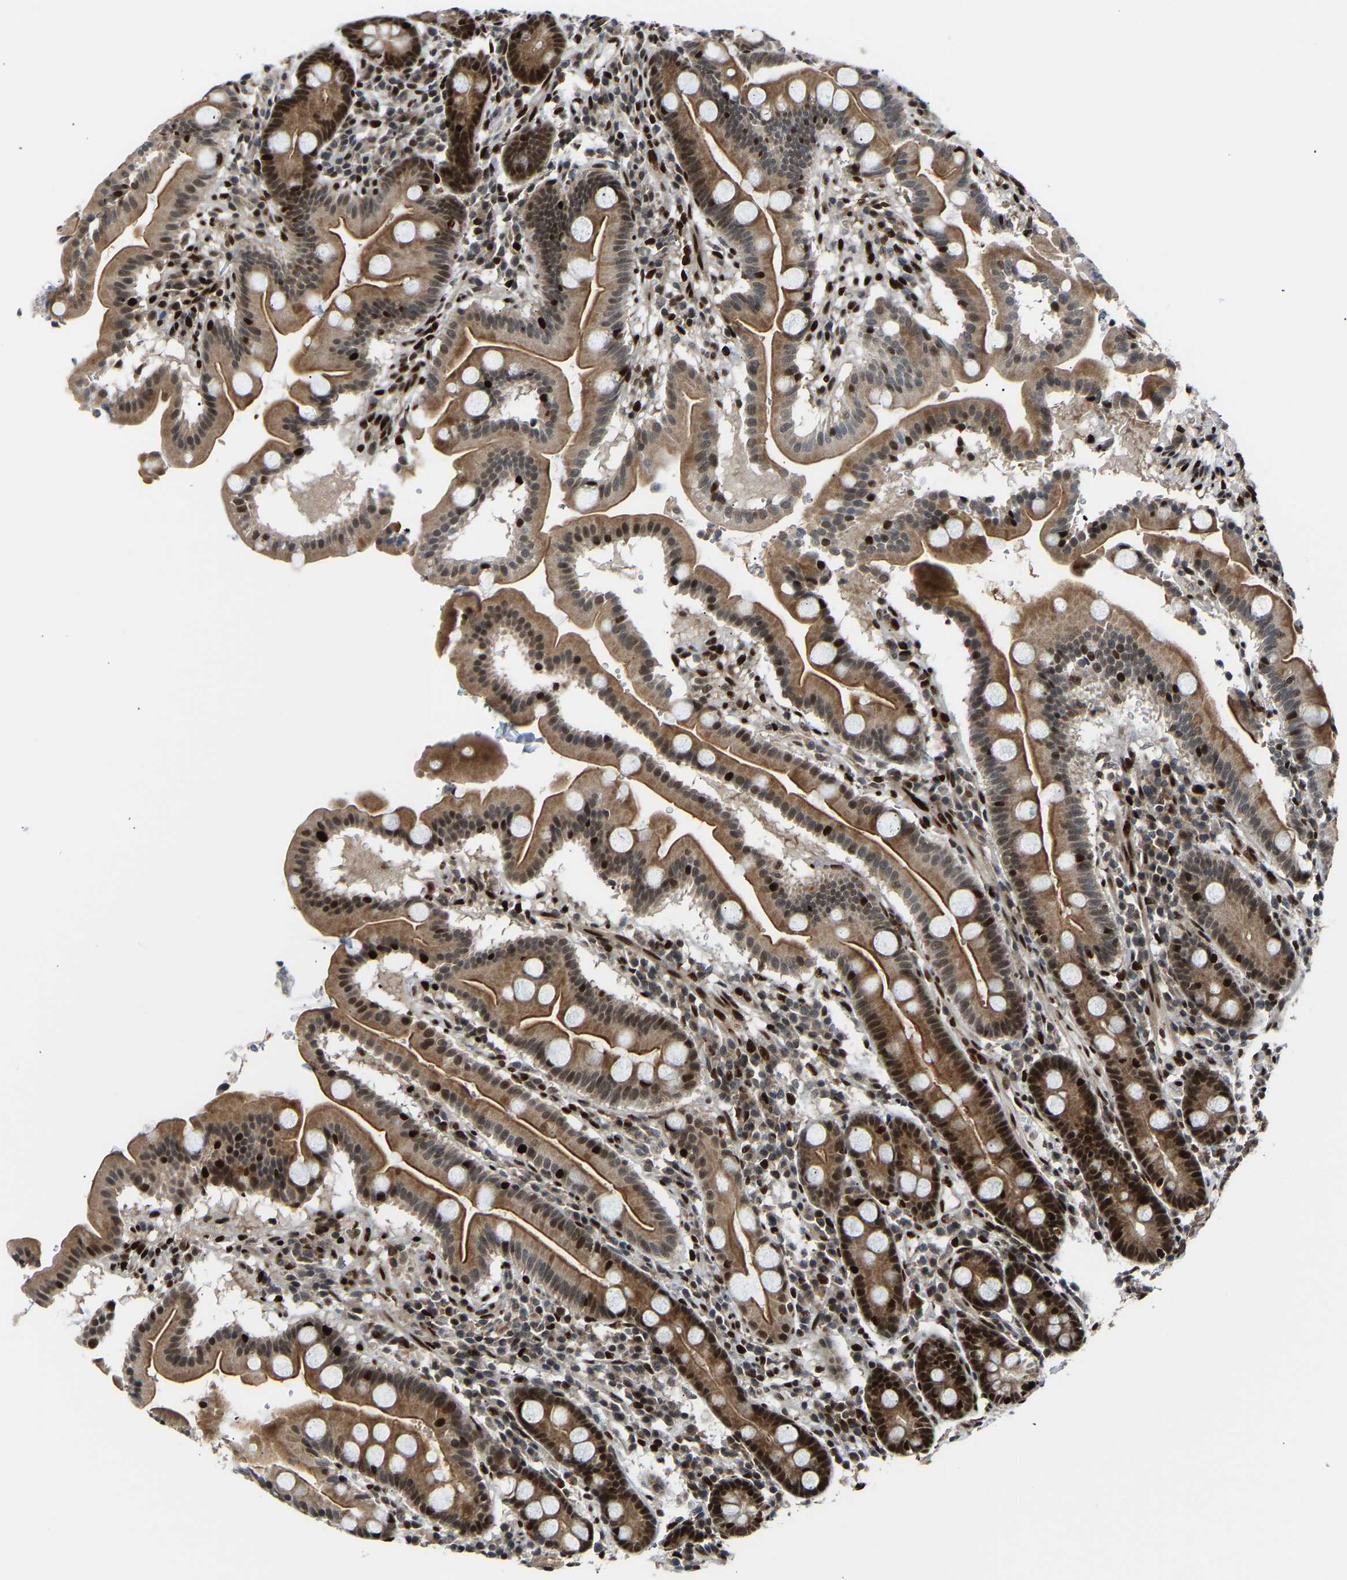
{"staining": {"intensity": "strong", "quantity": ">75%", "location": "cytoplasmic/membranous,nuclear"}, "tissue": "duodenum", "cell_type": "Glandular cells", "image_type": "normal", "snomed": [{"axis": "morphology", "description": "Normal tissue, NOS"}, {"axis": "topography", "description": "Duodenum"}], "caption": "Glandular cells show strong cytoplasmic/membranous,nuclear positivity in approximately >75% of cells in benign duodenum. Nuclei are stained in blue.", "gene": "SSBP2", "patient": {"sex": "male", "age": 50}}